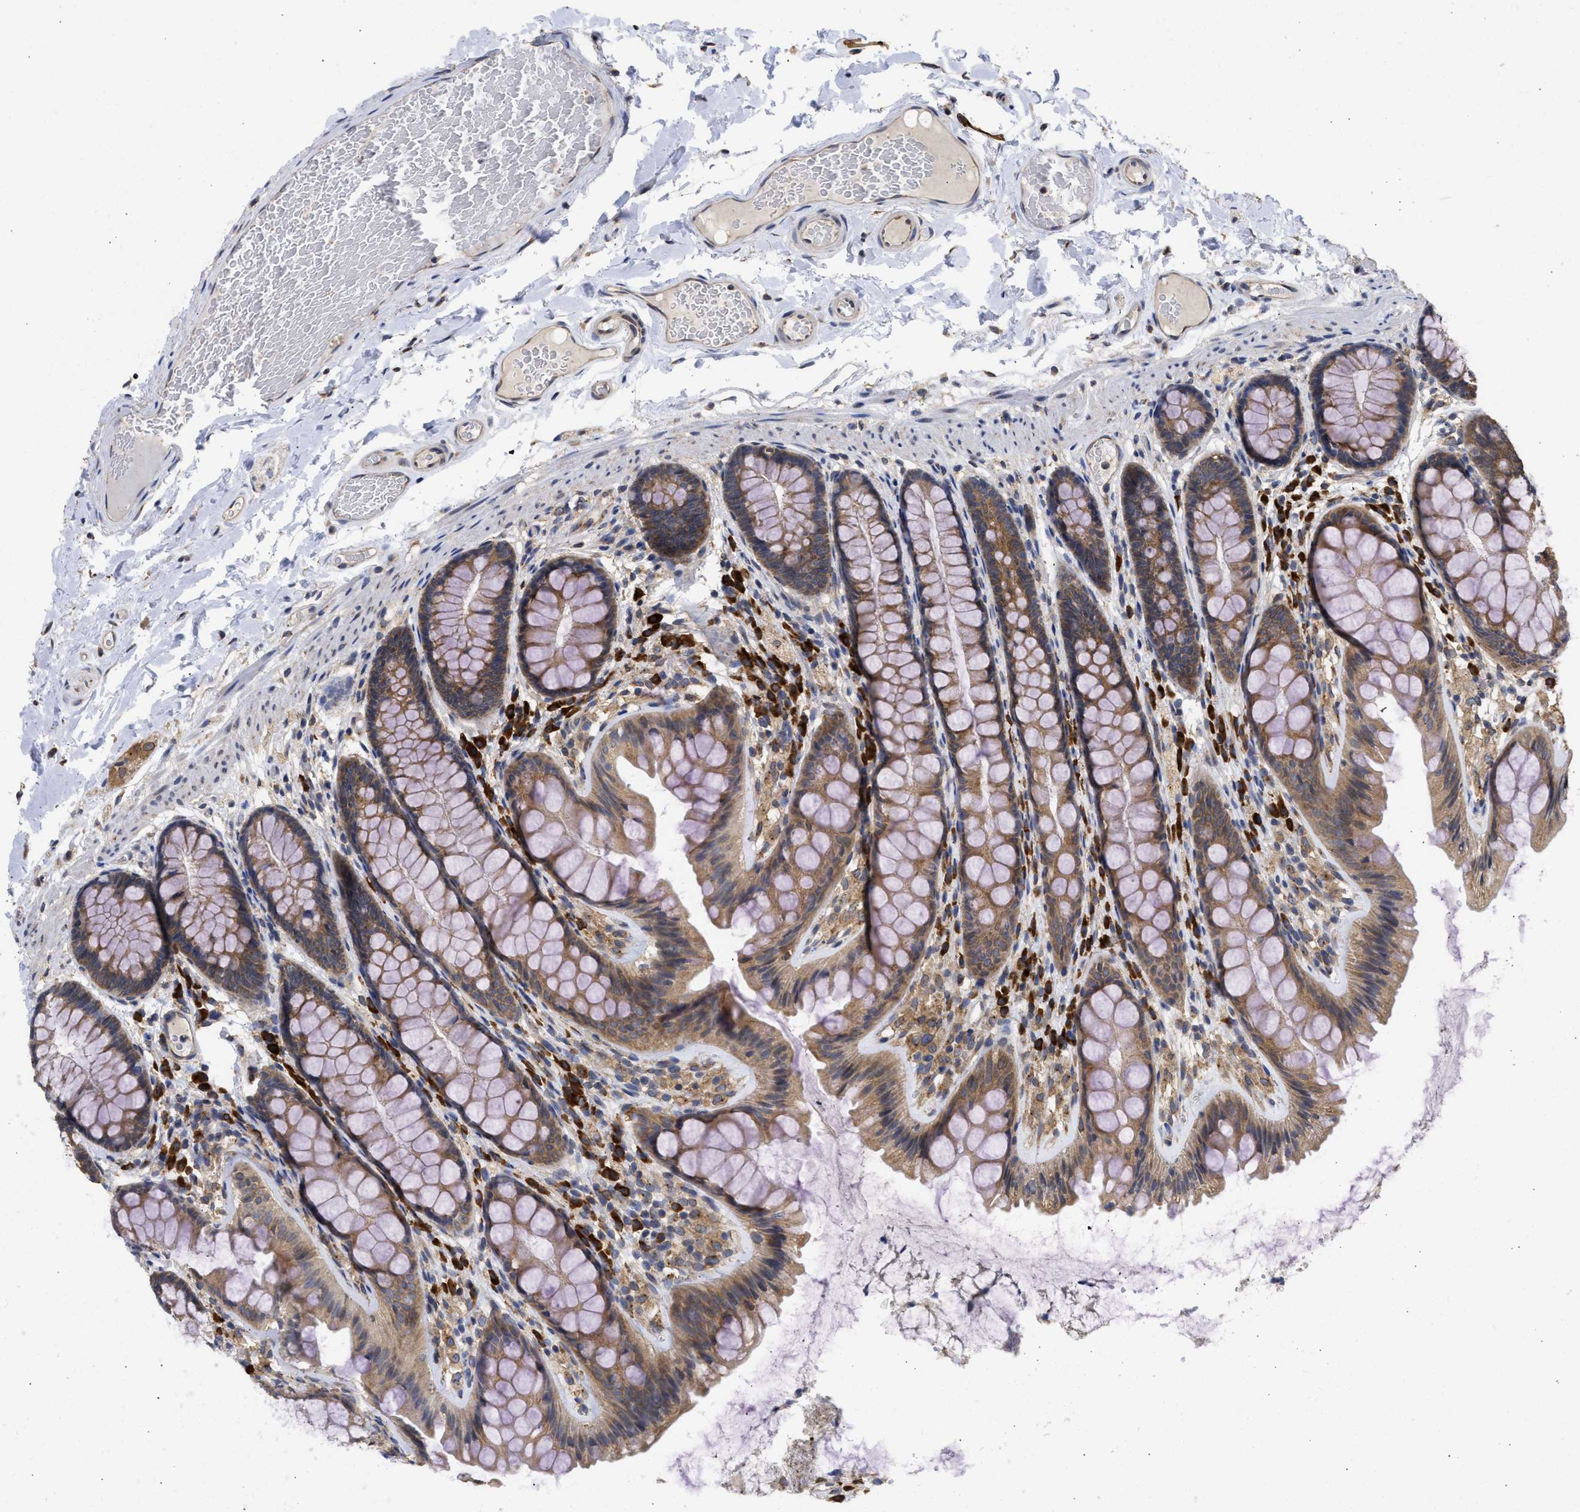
{"staining": {"intensity": "moderate", "quantity": "25%-75%", "location": "cytoplasmic/membranous,nuclear"}, "tissue": "colon", "cell_type": "Endothelial cells", "image_type": "normal", "snomed": [{"axis": "morphology", "description": "Normal tissue, NOS"}, {"axis": "topography", "description": "Colon"}], "caption": "Protein expression analysis of unremarkable colon exhibits moderate cytoplasmic/membranous,nuclear staining in about 25%-75% of endothelial cells.", "gene": "DNAJC1", "patient": {"sex": "female", "age": 56}}